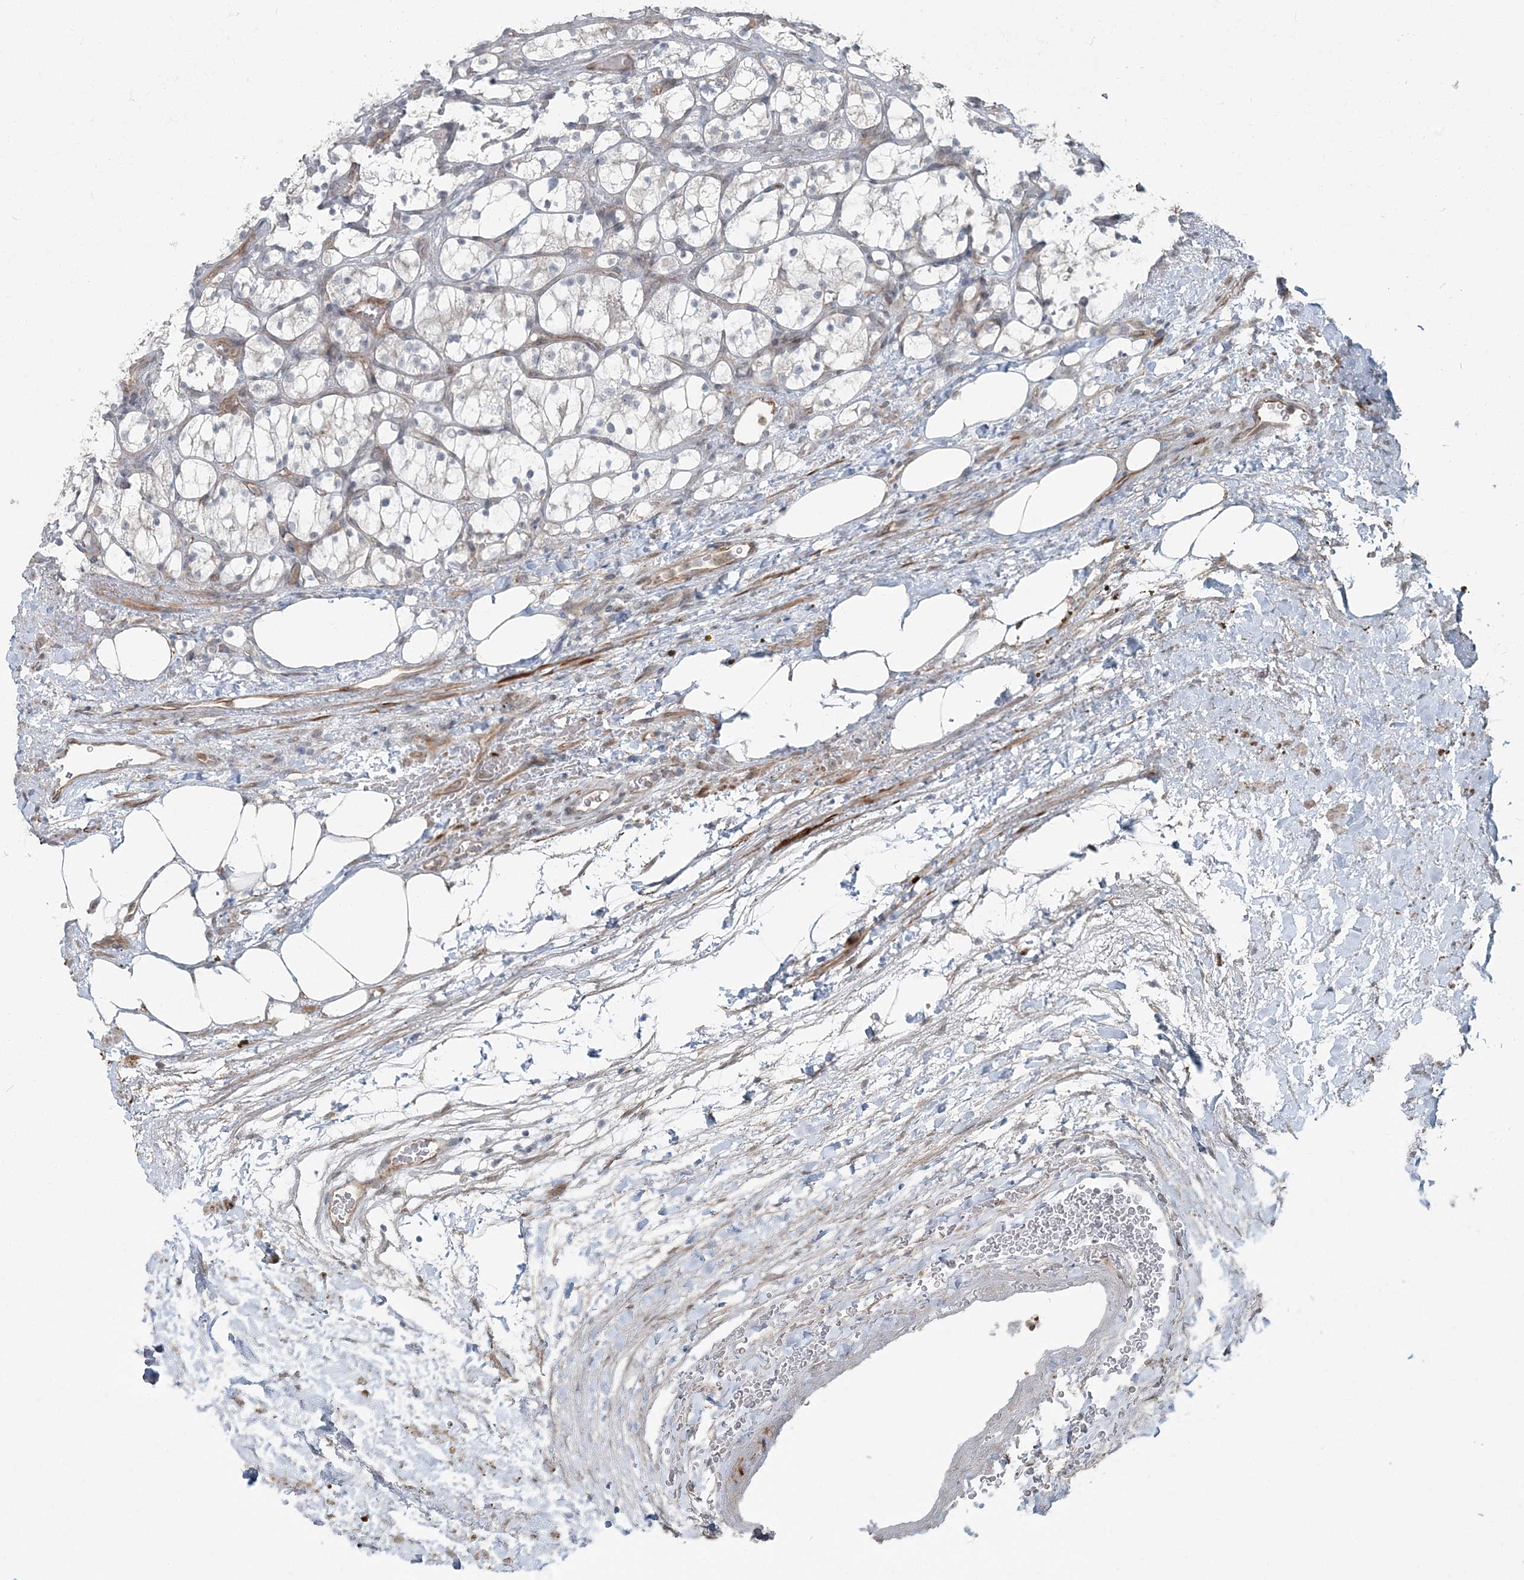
{"staining": {"intensity": "negative", "quantity": "none", "location": "none"}, "tissue": "renal cancer", "cell_type": "Tumor cells", "image_type": "cancer", "snomed": [{"axis": "morphology", "description": "Adenocarcinoma, NOS"}, {"axis": "topography", "description": "Kidney"}], "caption": "Tumor cells show no significant staining in adenocarcinoma (renal).", "gene": "FBXL17", "patient": {"sex": "female", "age": 69}}